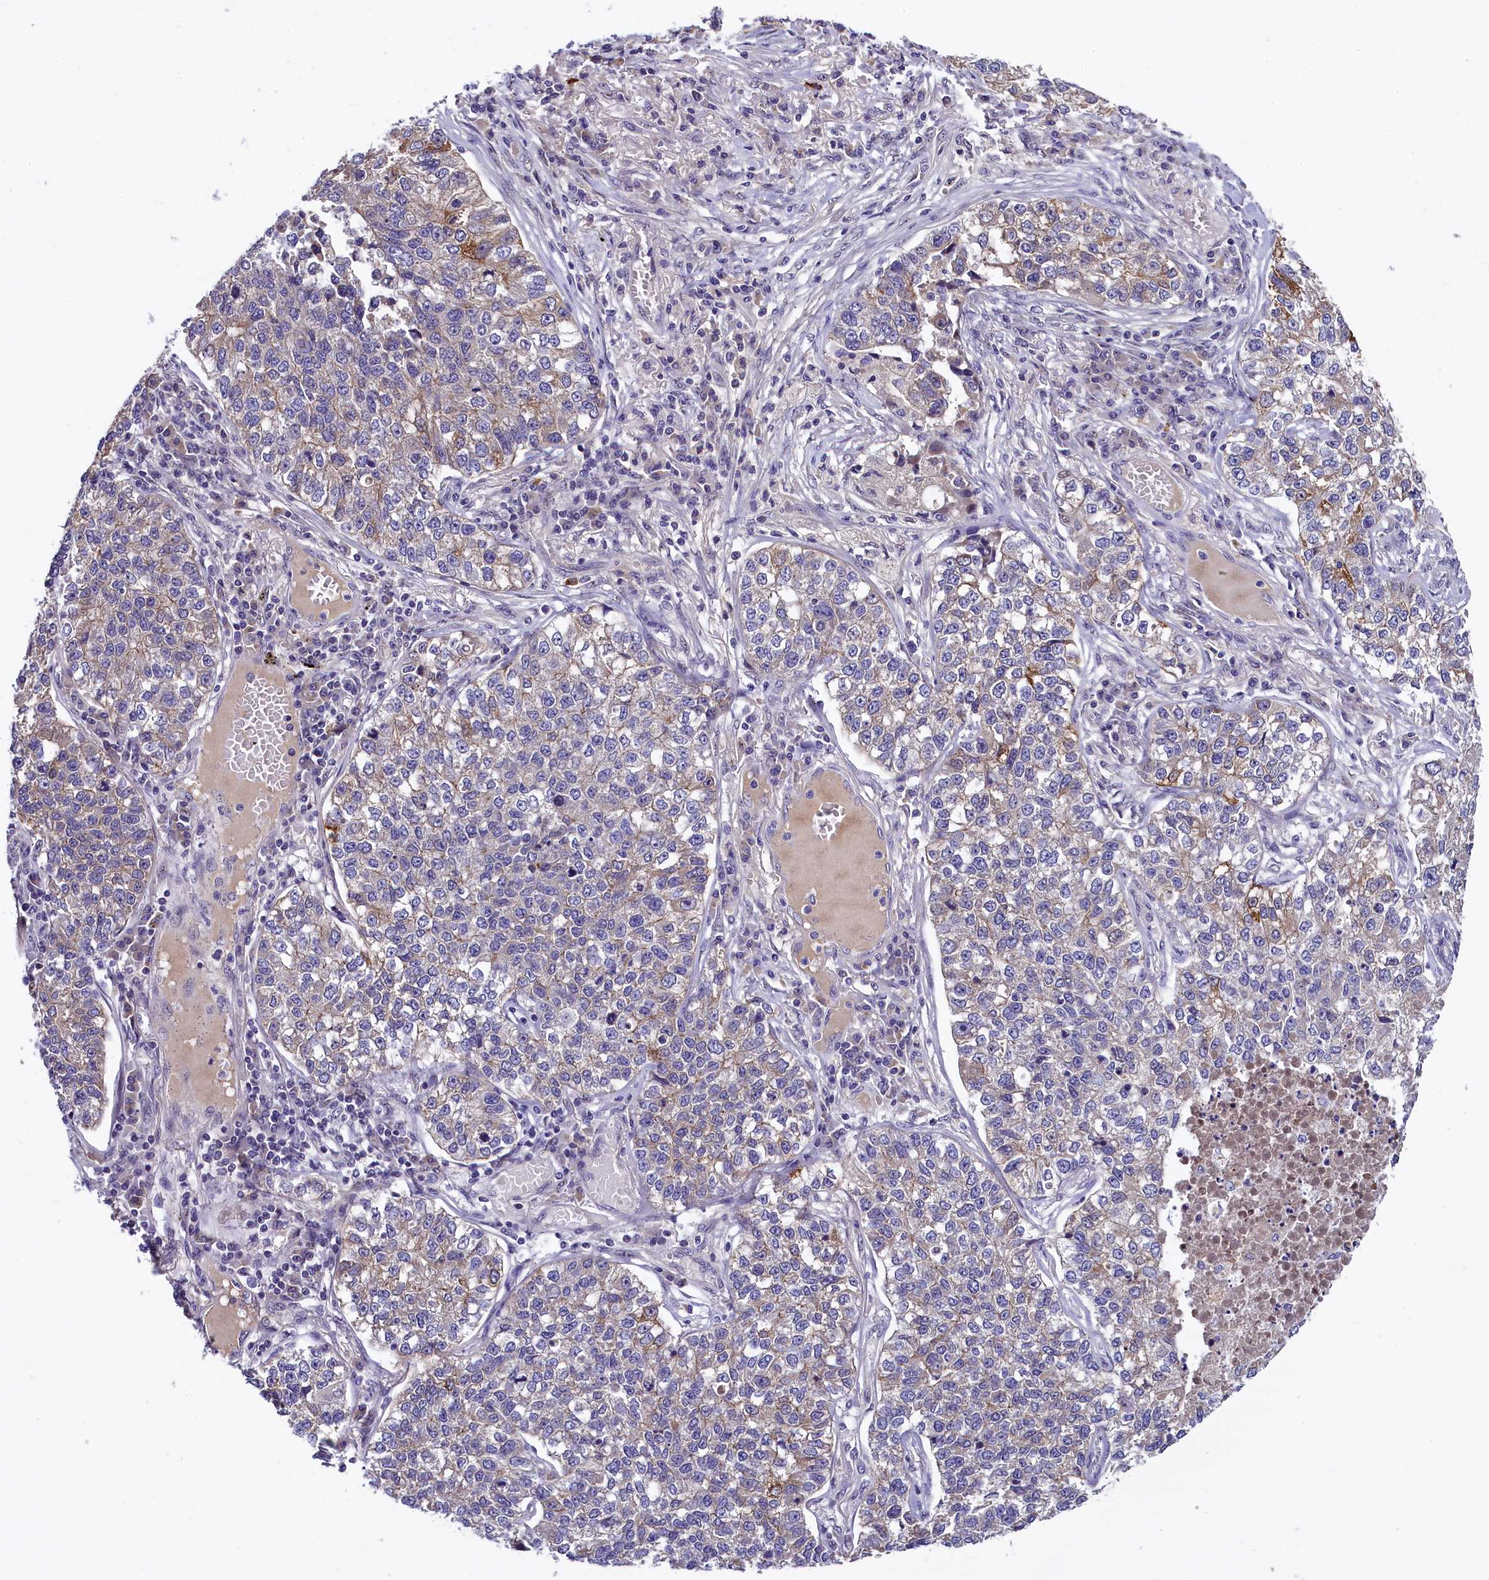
{"staining": {"intensity": "weak", "quantity": "<25%", "location": "cytoplasmic/membranous"}, "tissue": "lung cancer", "cell_type": "Tumor cells", "image_type": "cancer", "snomed": [{"axis": "morphology", "description": "Adenocarcinoma, NOS"}, {"axis": "topography", "description": "Lung"}], "caption": "Human lung cancer (adenocarcinoma) stained for a protein using immunohistochemistry (IHC) shows no expression in tumor cells.", "gene": "ENKD1", "patient": {"sex": "male", "age": 49}}